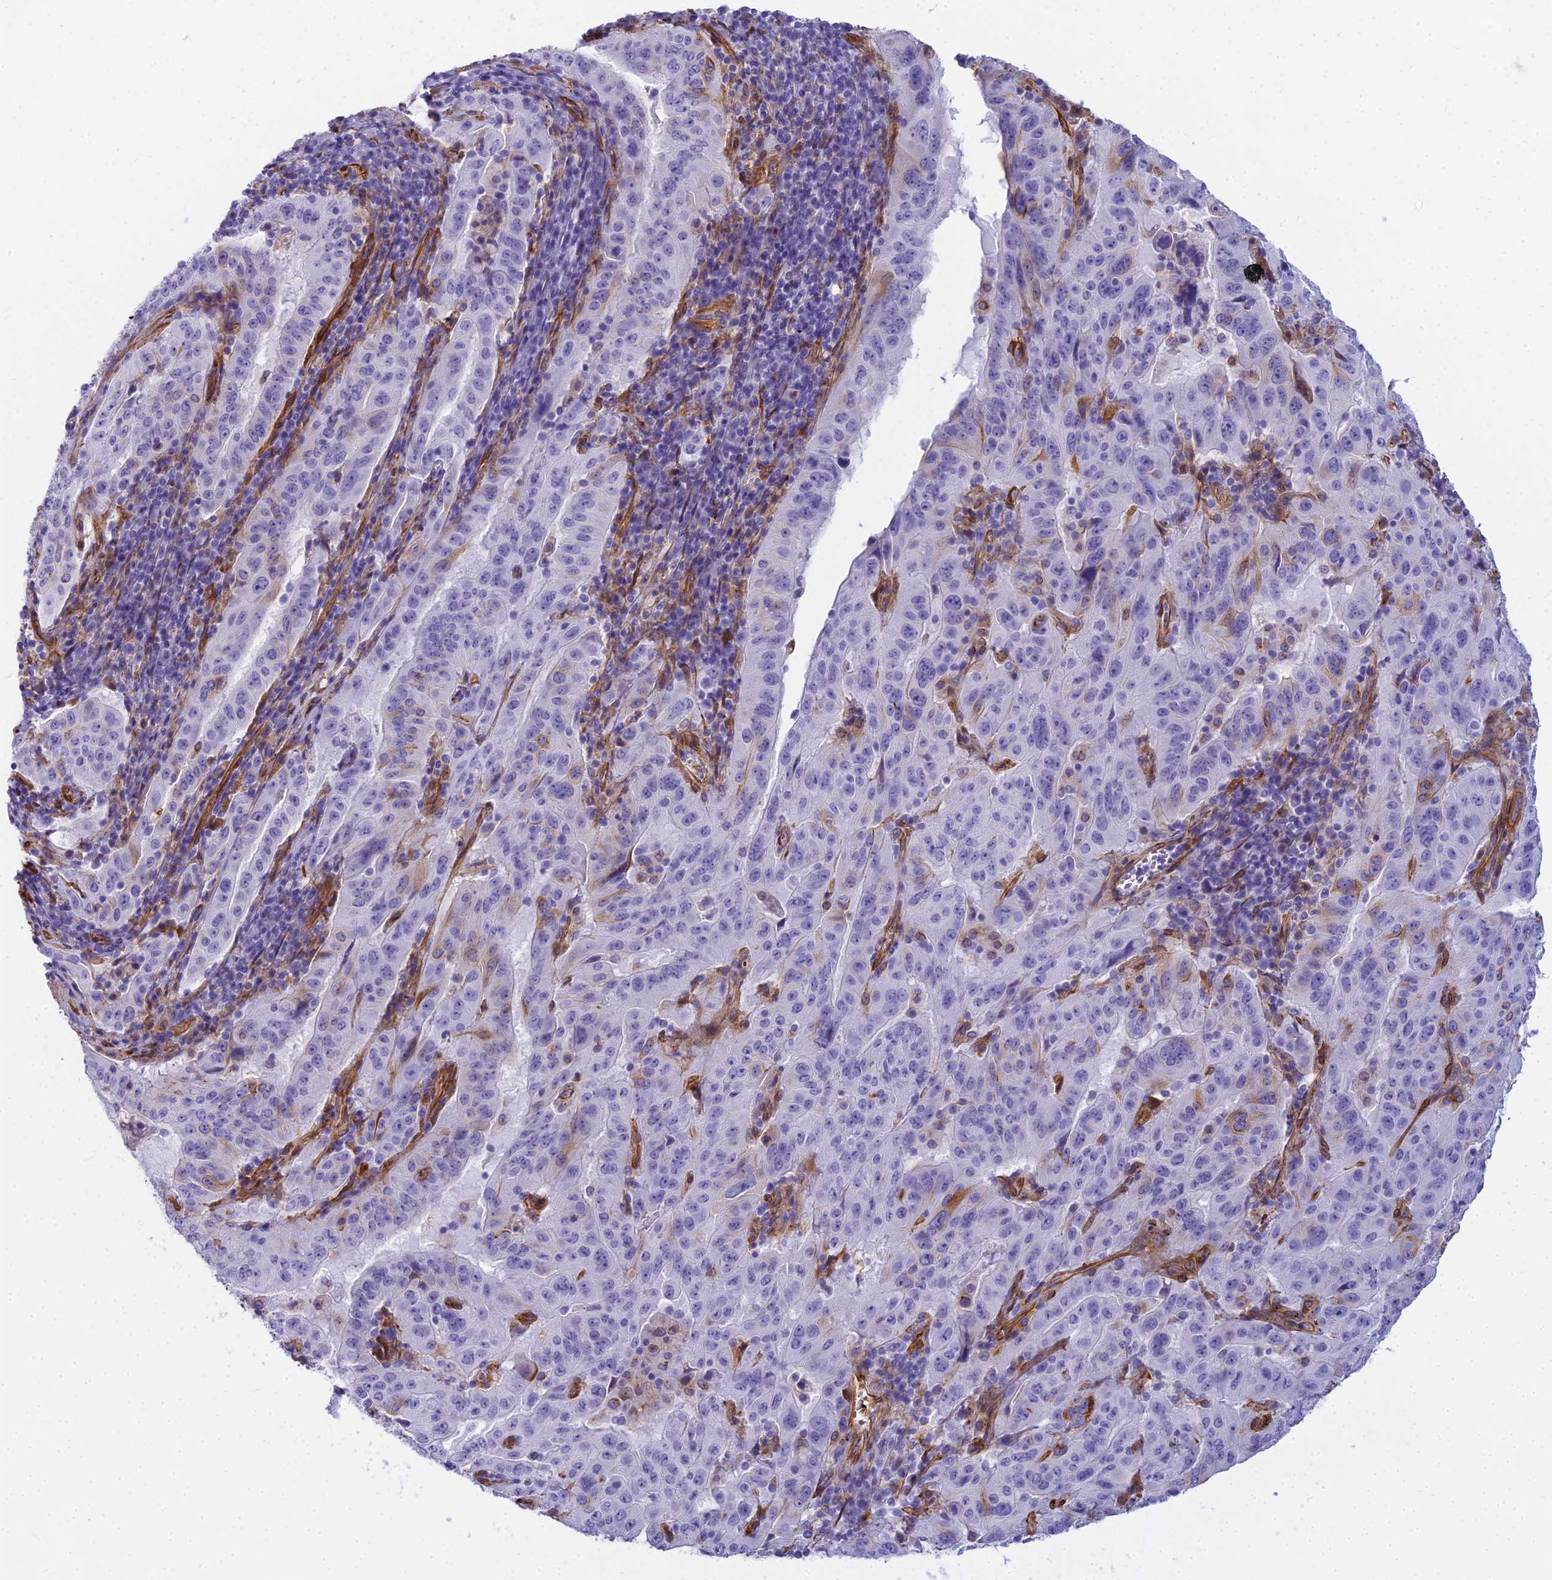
{"staining": {"intensity": "negative", "quantity": "none", "location": "none"}, "tissue": "pancreatic cancer", "cell_type": "Tumor cells", "image_type": "cancer", "snomed": [{"axis": "morphology", "description": "Adenocarcinoma, NOS"}, {"axis": "topography", "description": "Pancreas"}], "caption": "Immunohistochemistry image of human pancreatic cancer stained for a protein (brown), which demonstrates no expression in tumor cells.", "gene": "EVI2A", "patient": {"sex": "male", "age": 63}}